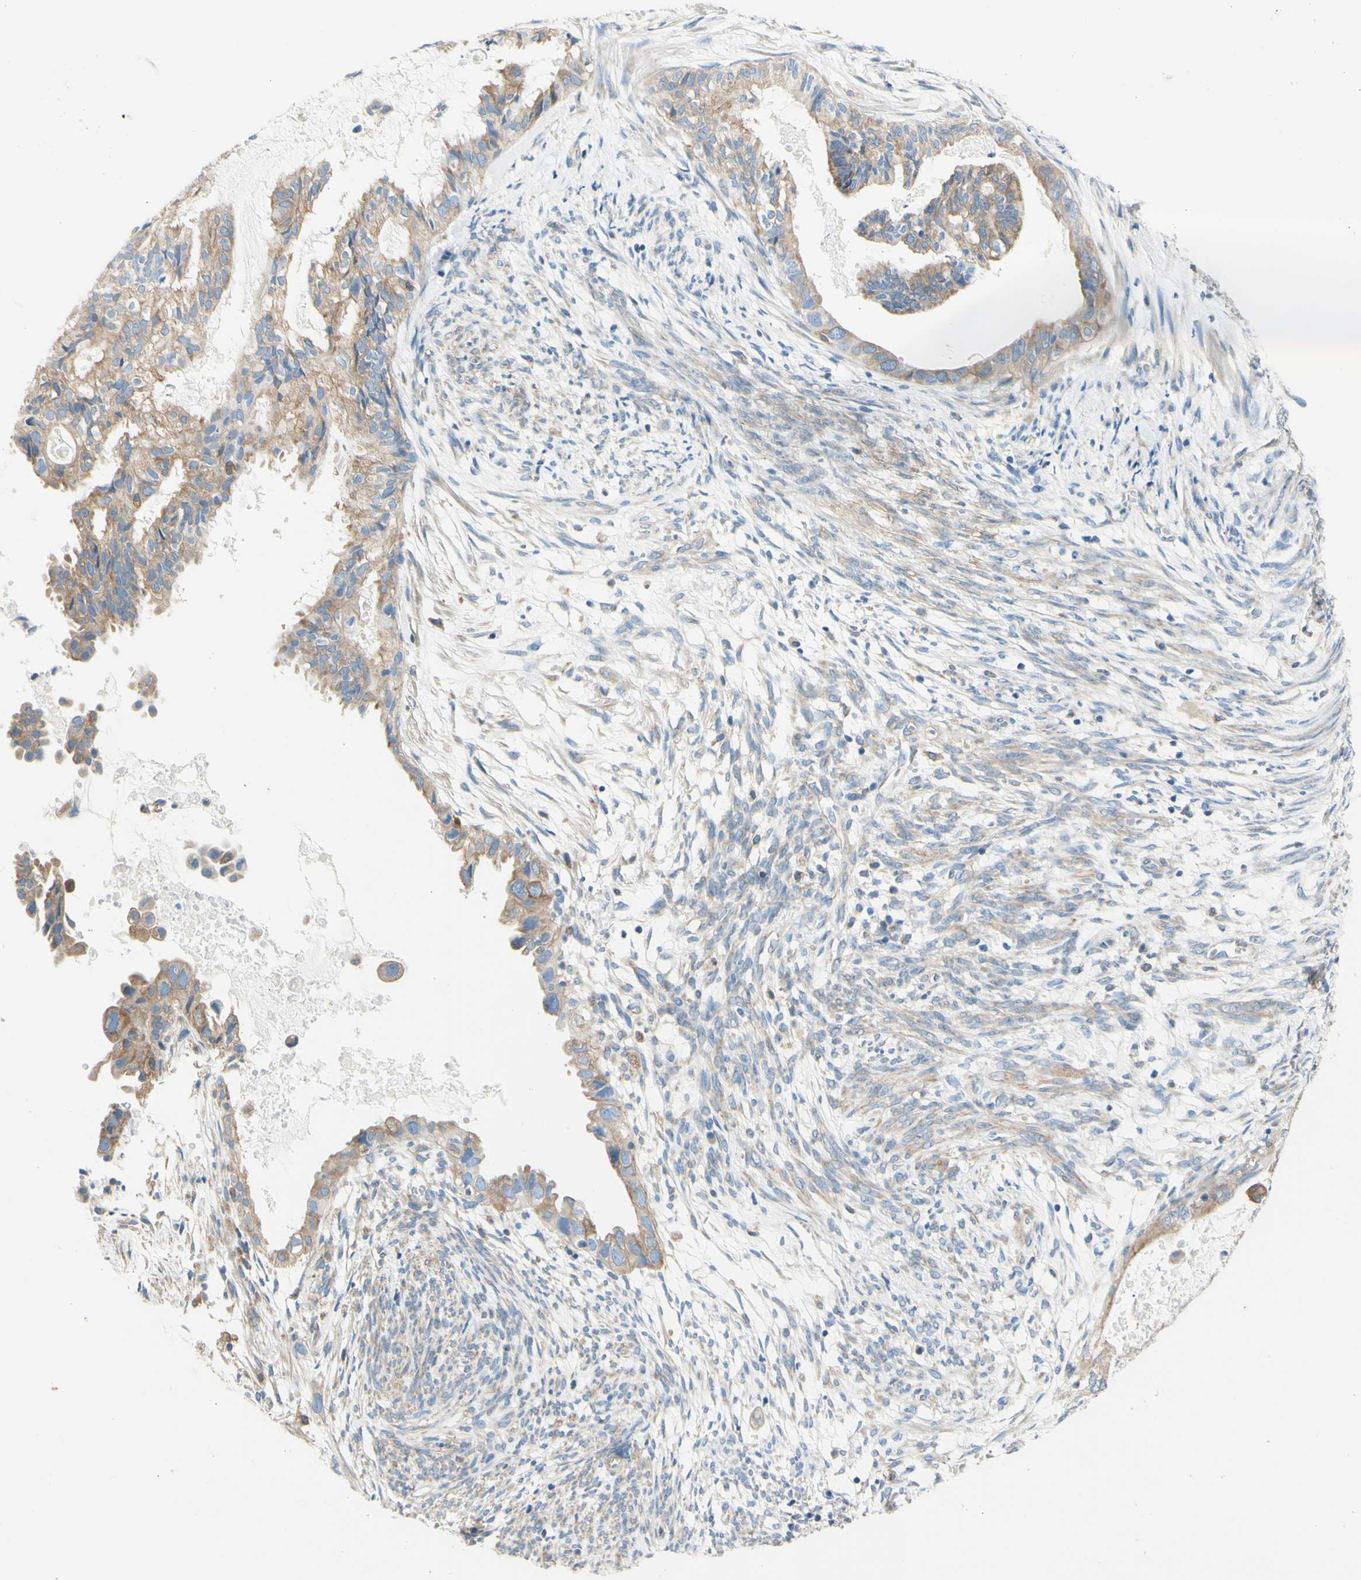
{"staining": {"intensity": "moderate", "quantity": ">75%", "location": "cytoplasmic/membranous"}, "tissue": "cervical cancer", "cell_type": "Tumor cells", "image_type": "cancer", "snomed": [{"axis": "morphology", "description": "Normal tissue, NOS"}, {"axis": "morphology", "description": "Adenocarcinoma, NOS"}, {"axis": "topography", "description": "Cervix"}, {"axis": "topography", "description": "Endometrium"}], "caption": "Brown immunohistochemical staining in adenocarcinoma (cervical) reveals moderate cytoplasmic/membranous expression in about >75% of tumor cells.", "gene": "RETREG2", "patient": {"sex": "female", "age": 86}}